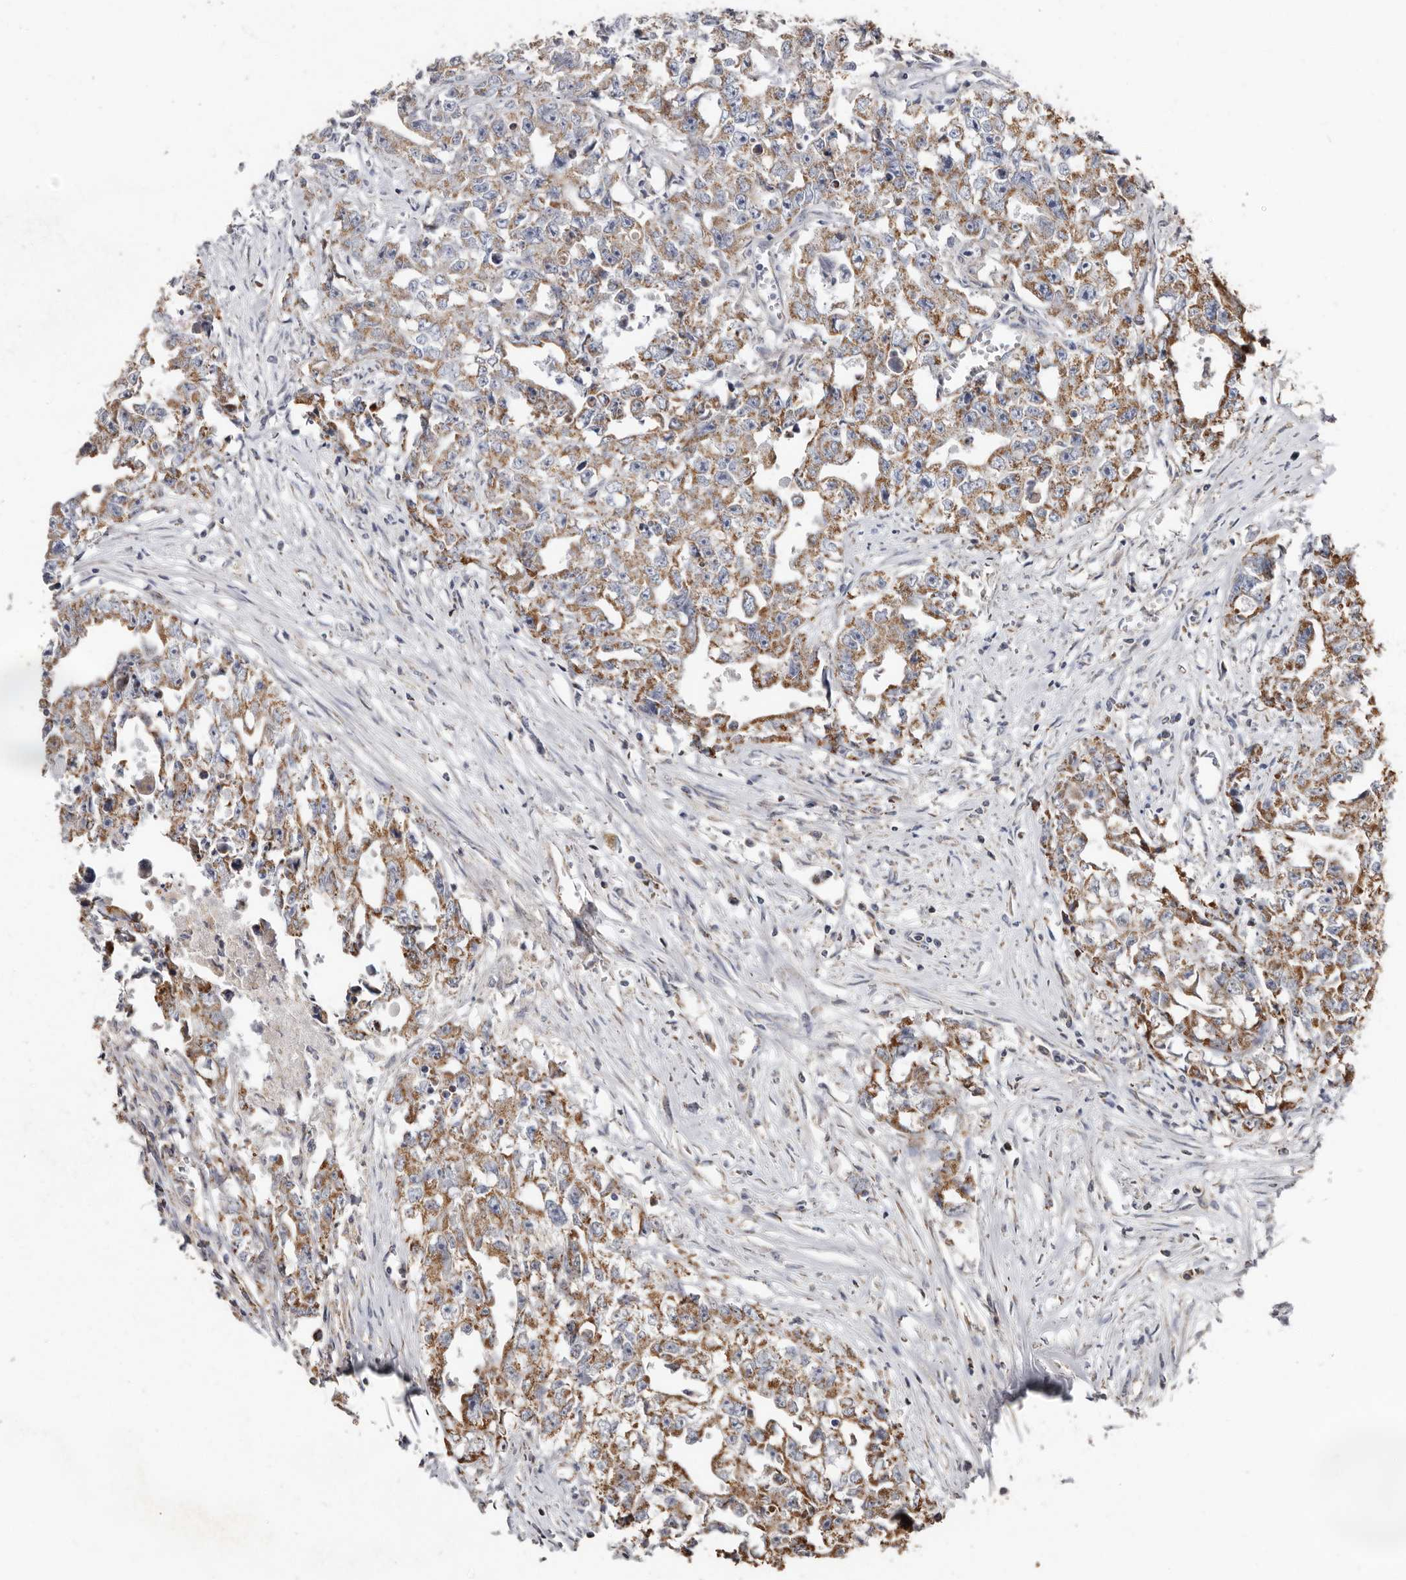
{"staining": {"intensity": "moderate", "quantity": ">75%", "location": "cytoplasmic/membranous"}, "tissue": "testis cancer", "cell_type": "Tumor cells", "image_type": "cancer", "snomed": [{"axis": "morphology", "description": "Seminoma, NOS"}, {"axis": "morphology", "description": "Carcinoma, Embryonal, NOS"}, {"axis": "topography", "description": "Testis"}], "caption": "The immunohistochemical stain labels moderate cytoplasmic/membranous expression in tumor cells of testis cancer (seminoma) tissue.", "gene": "KIF26B", "patient": {"sex": "male", "age": 43}}